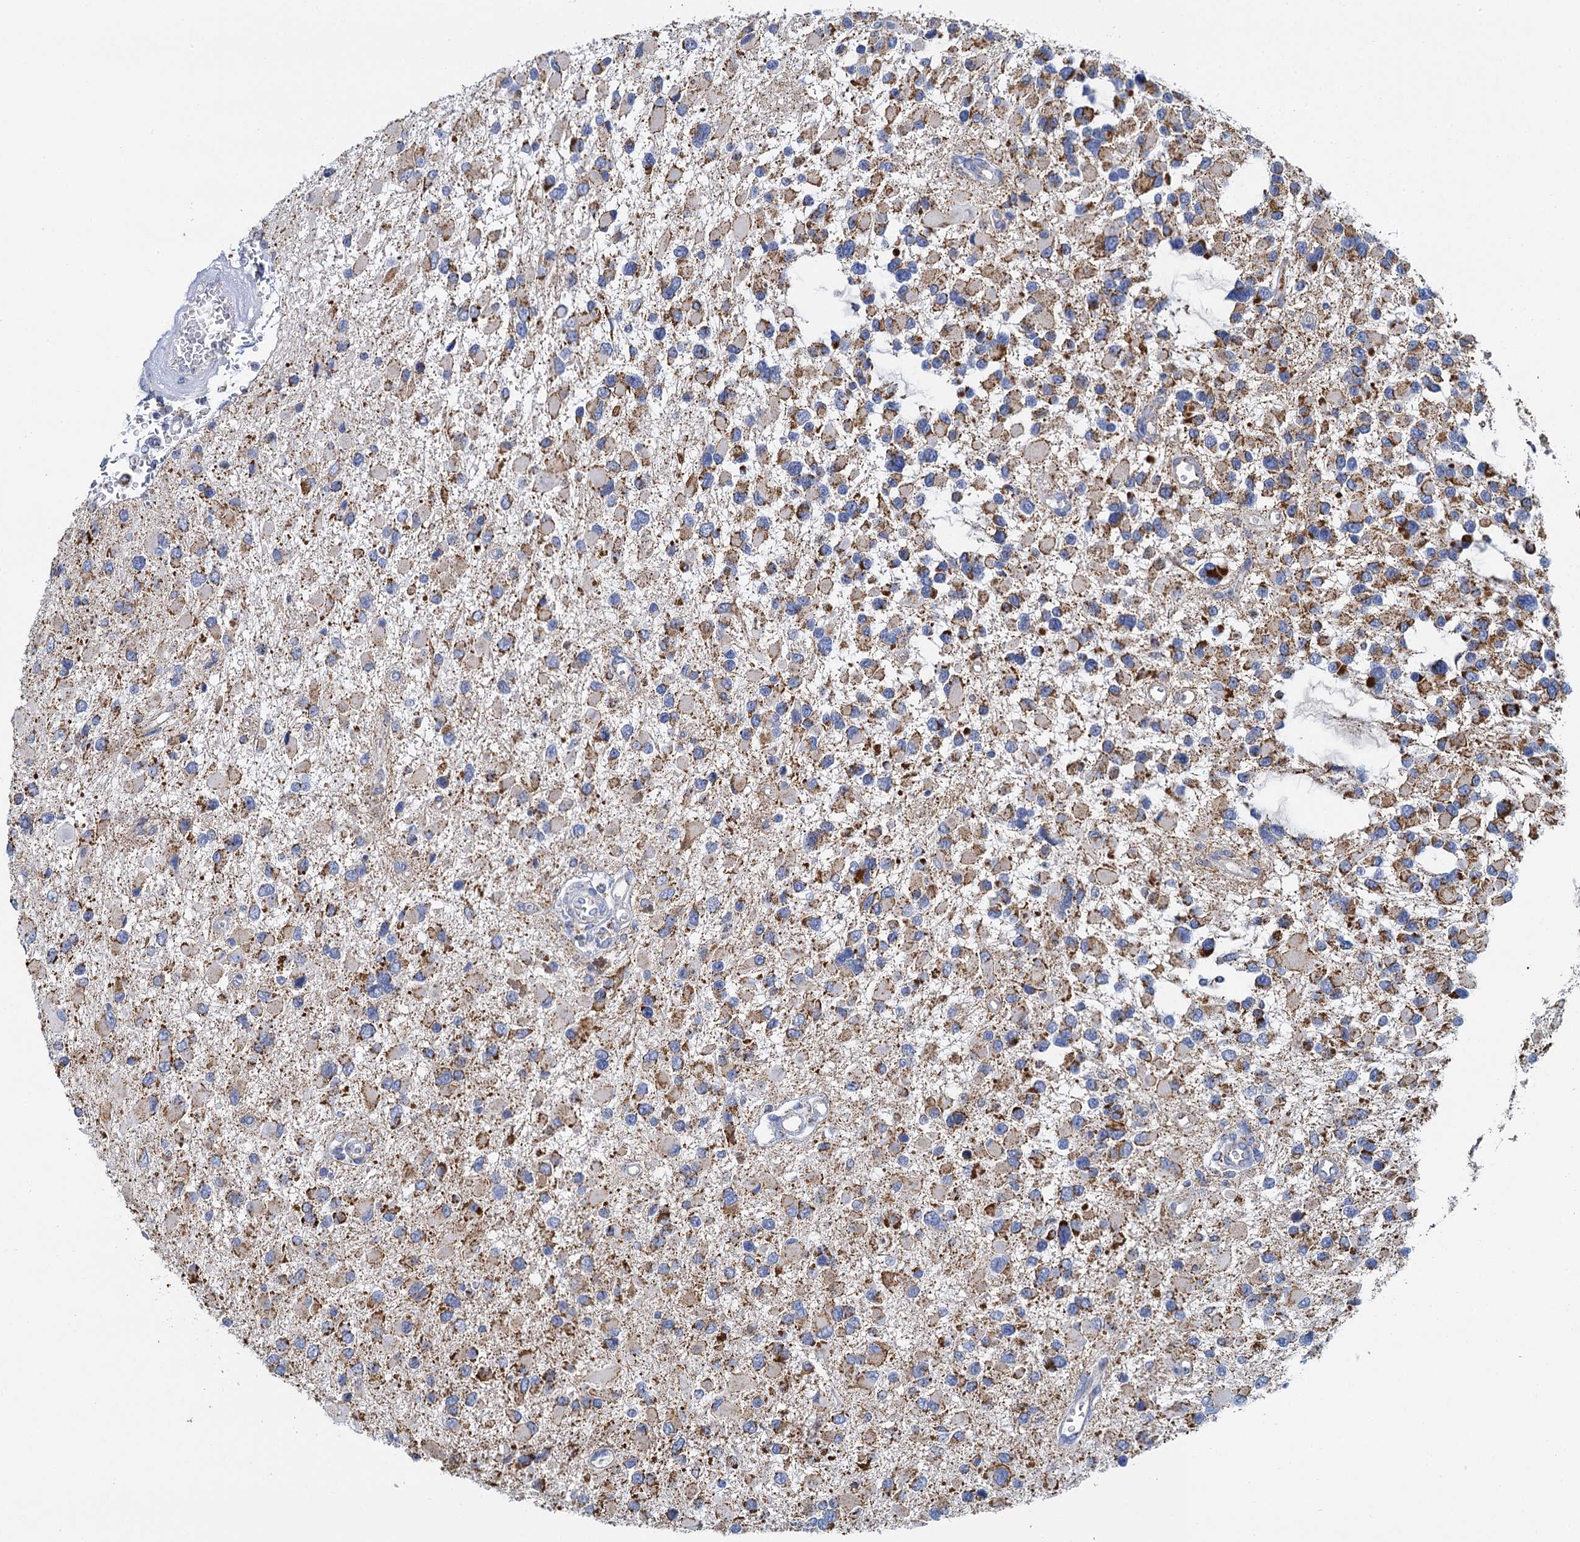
{"staining": {"intensity": "moderate", "quantity": "25%-75%", "location": "cytoplasmic/membranous"}, "tissue": "glioma", "cell_type": "Tumor cells", "image_type": "cancer", "snomed": [{"axis": "morphology", "description": "Glioma, malignant, High grade"}, {"axis": "topography", "description": "Brain"}], "caption": "Glioma stained for a protein (brown) demonstrates moderate cytoplasmic/membranous positive staining in approximately 25%-75% of tumor cells.", "gene": "CCP110", "patient": {"sex": "male", "age": 53}}